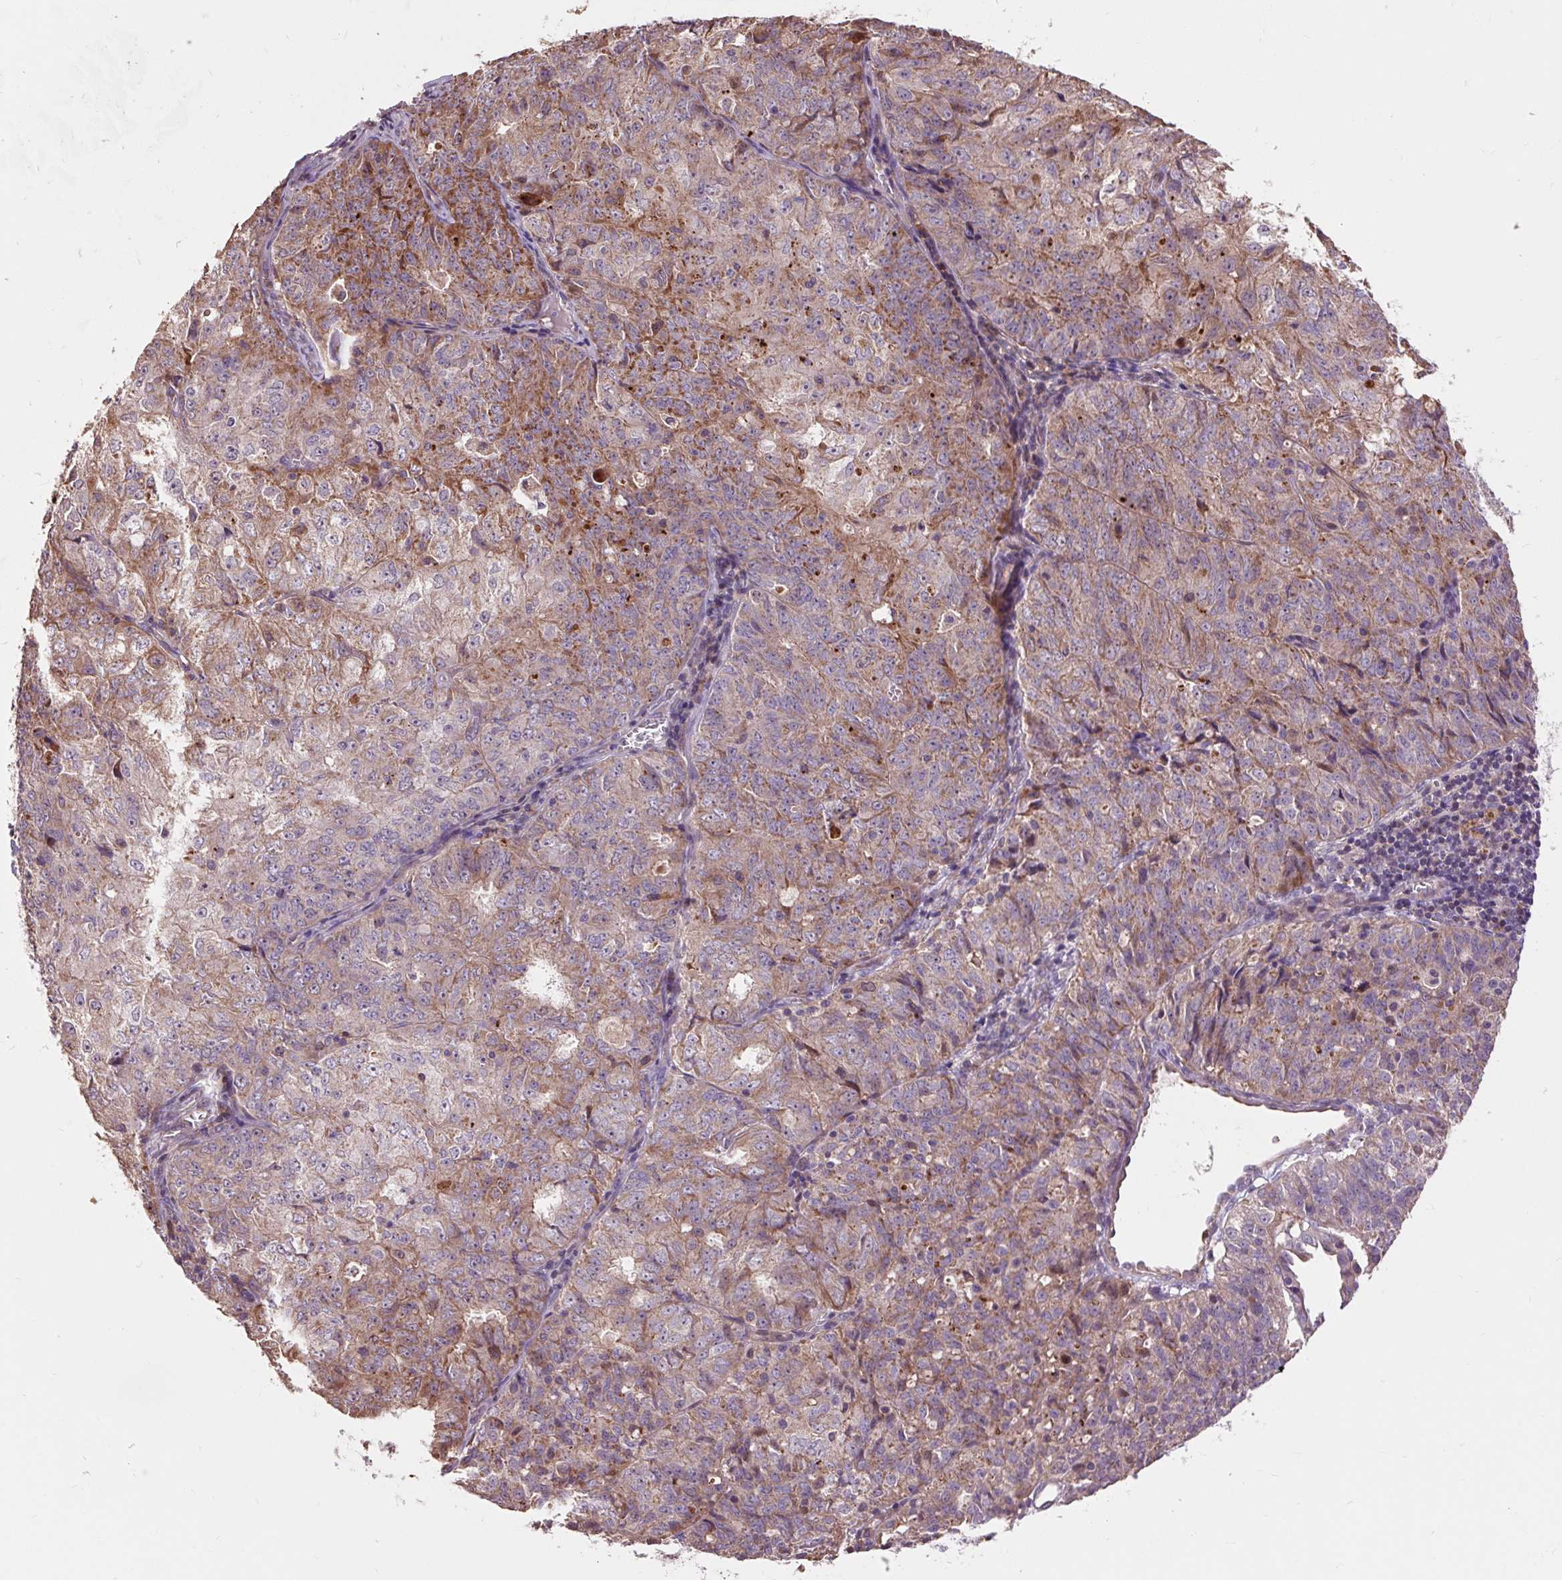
{"staining": {"intensity": "moderate", "quantity": ">75%", "location": "cytoplasmic/membranous"}, "tissue": "endometrial cancer", "cell_type": "Tumor cells", "image_type": "cancer", "snomed": [{"axis": "morphology", "description": "Adenocarcinoma, NOS"}, {"axis": "topography", "description": "Endometrium"}], "caption": "Endometrial cancer (adenocarcinoma) tissue reveals moderate cytoplasmic/membranous expression in approximately >75% of tumor cells, visualized by immunohistochemistry.", "gene": "PRIMPOL", "patient": {"sex": "female", "age": 61}}